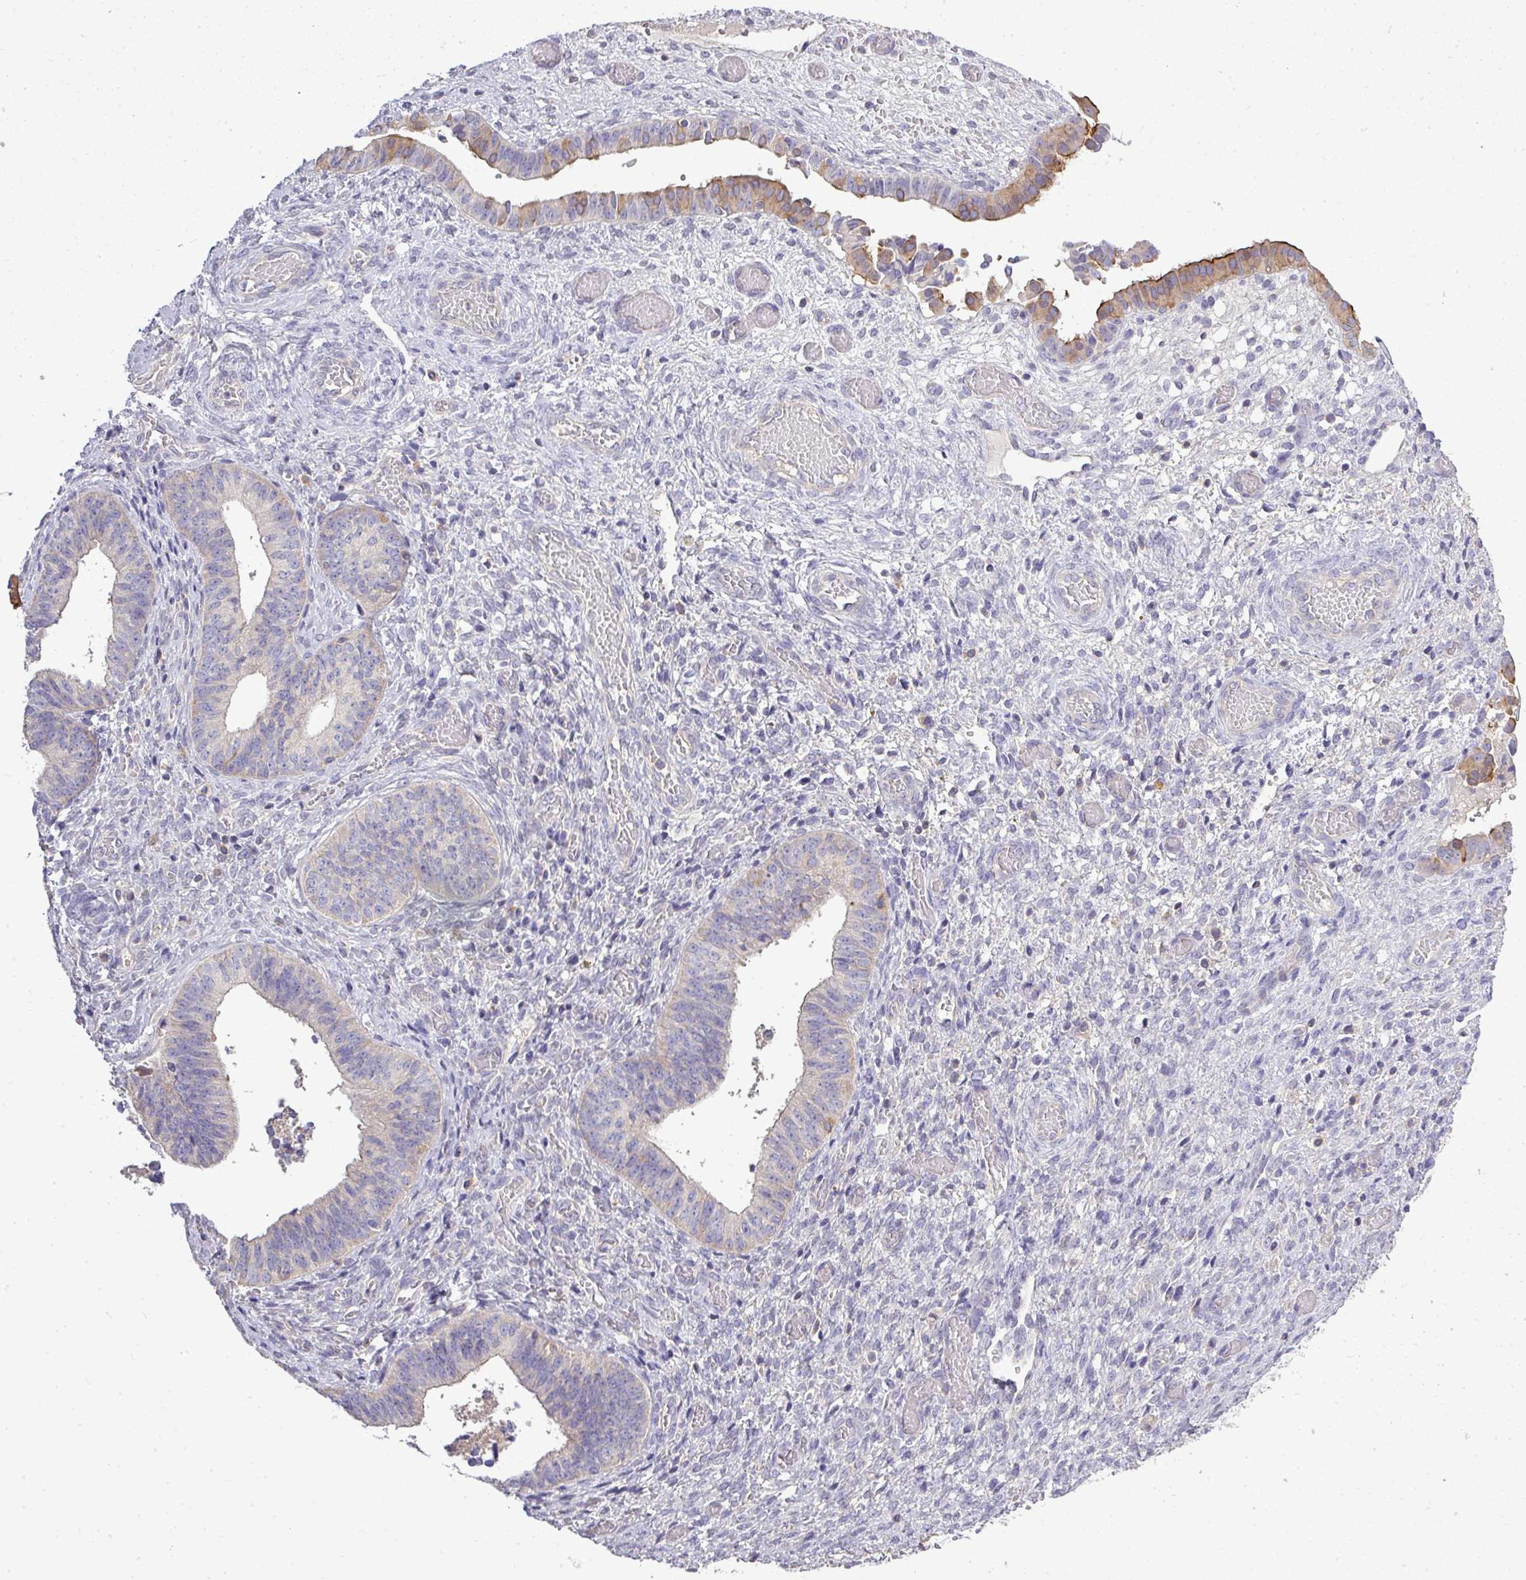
{"staining": {"intensity": "moderate", "quantity": "<25%", "location": "cytoplasmic/membranous"}, "tissue": "cervical cancer", "cell_type": "Tumor cells", "image_type": "cancer", "snomed": [{"axis": "morphology", "description": "Squamous cell carcinoma, NOS"}, {"axis": "topography", "description": "Cervix"}], "caption": "Immunohistochemistry (IHC) of human squamous cell carcinoma (cervical) reveals low levels of moderate cytoplasmic/membranous expression in approximately <25% of tumor cells.", "gene": "STAT5A", "patient": {"sex": "female", "age": 59}}